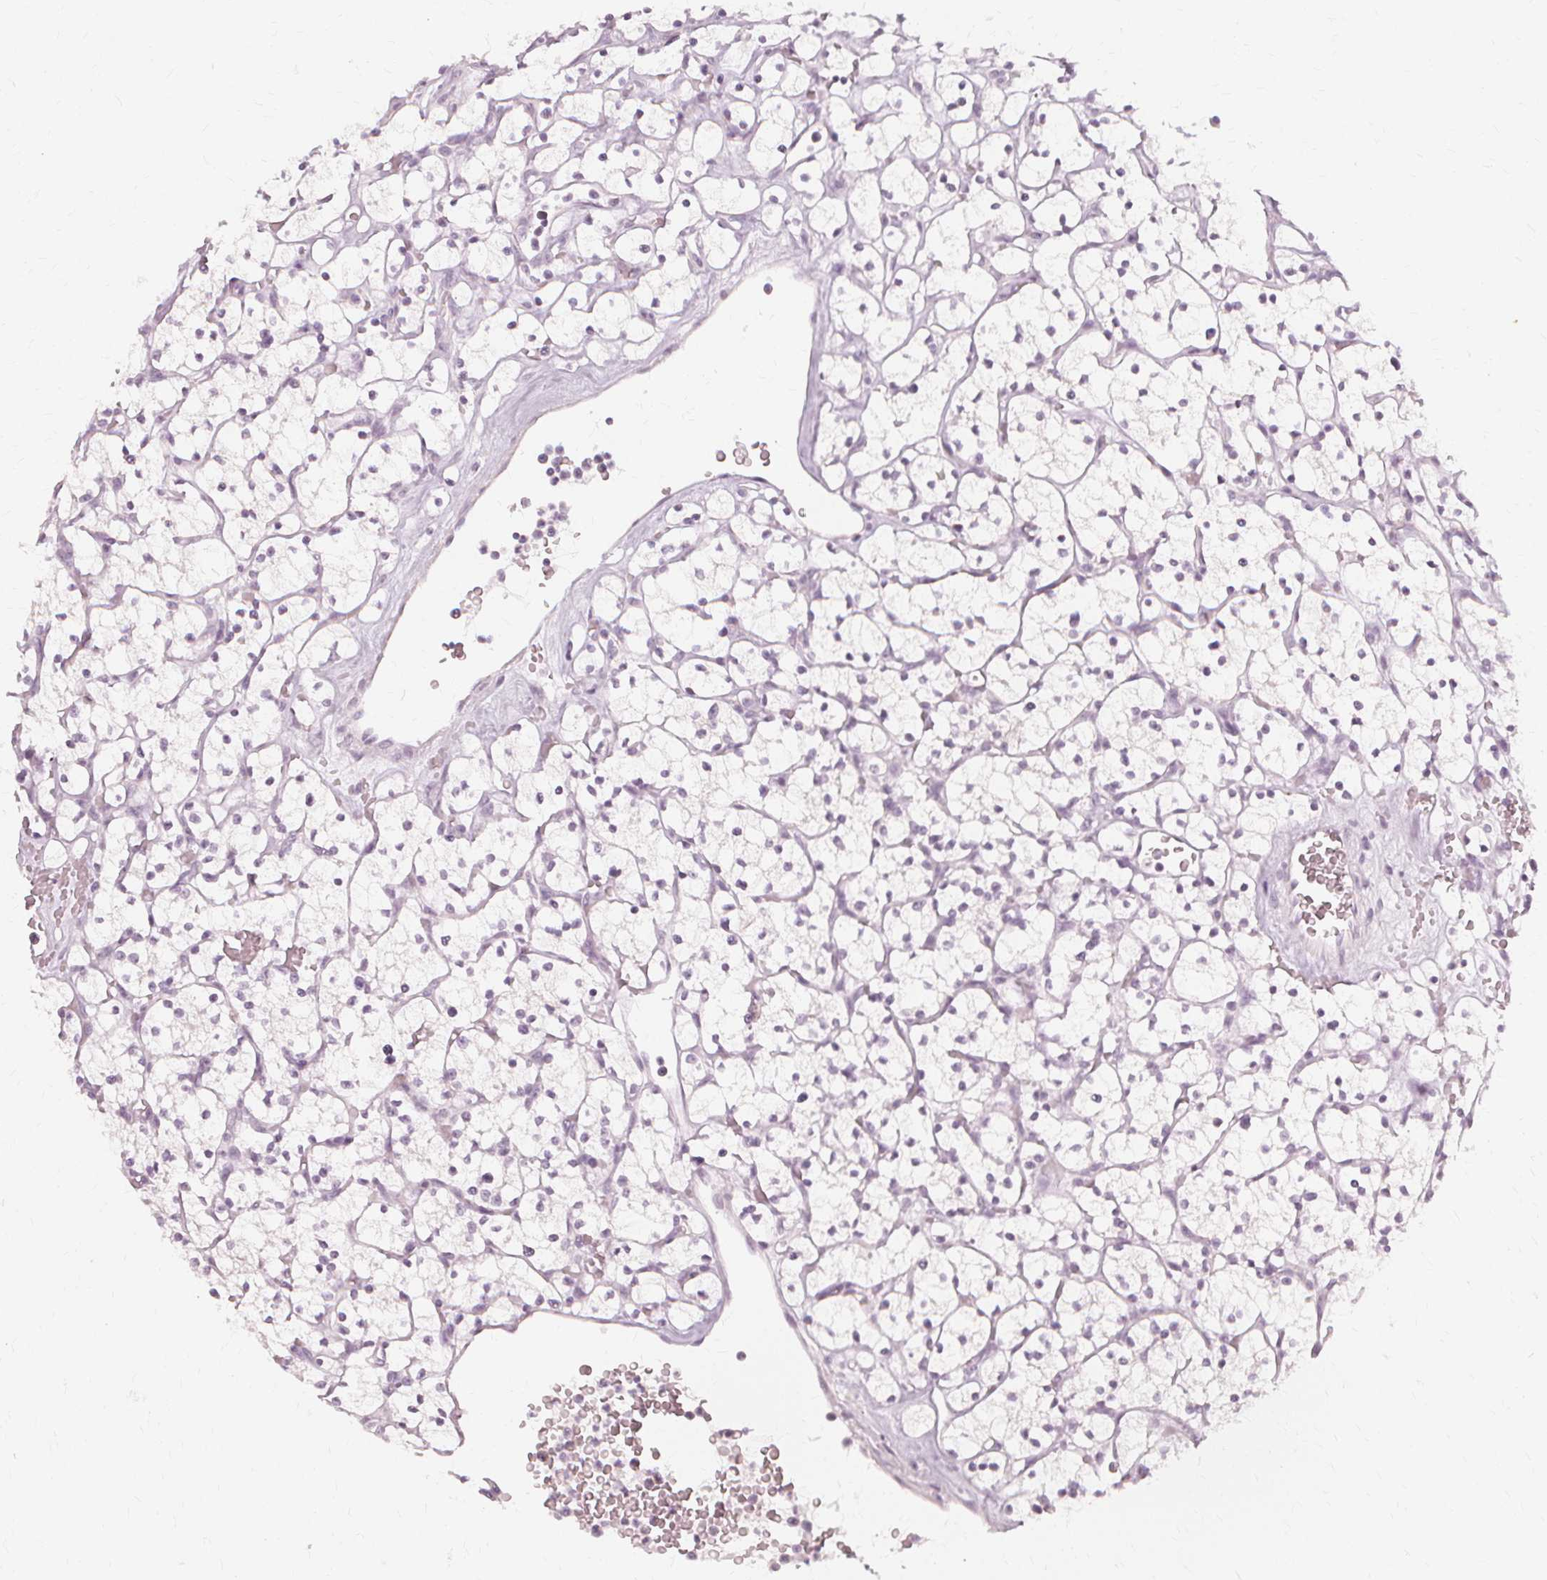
{"staining": {"intensity": "negative", "quantity": "none", "location": "none"}, "tissue": "renal cancer", "cell_type": "Tumor cells", "image_type": "cancer", "snomed": [{"axis": "morphology", "description": "Adenocarcinoma, NOS"}, {"axis": "topography", "description": "Kidney"}], "caption": "Human renal cancer stained for a protein using IHC demonstrates no expression in tumor cells.", "gene": "NXPE1", "patient": {"sex": "female", "age": 64}}